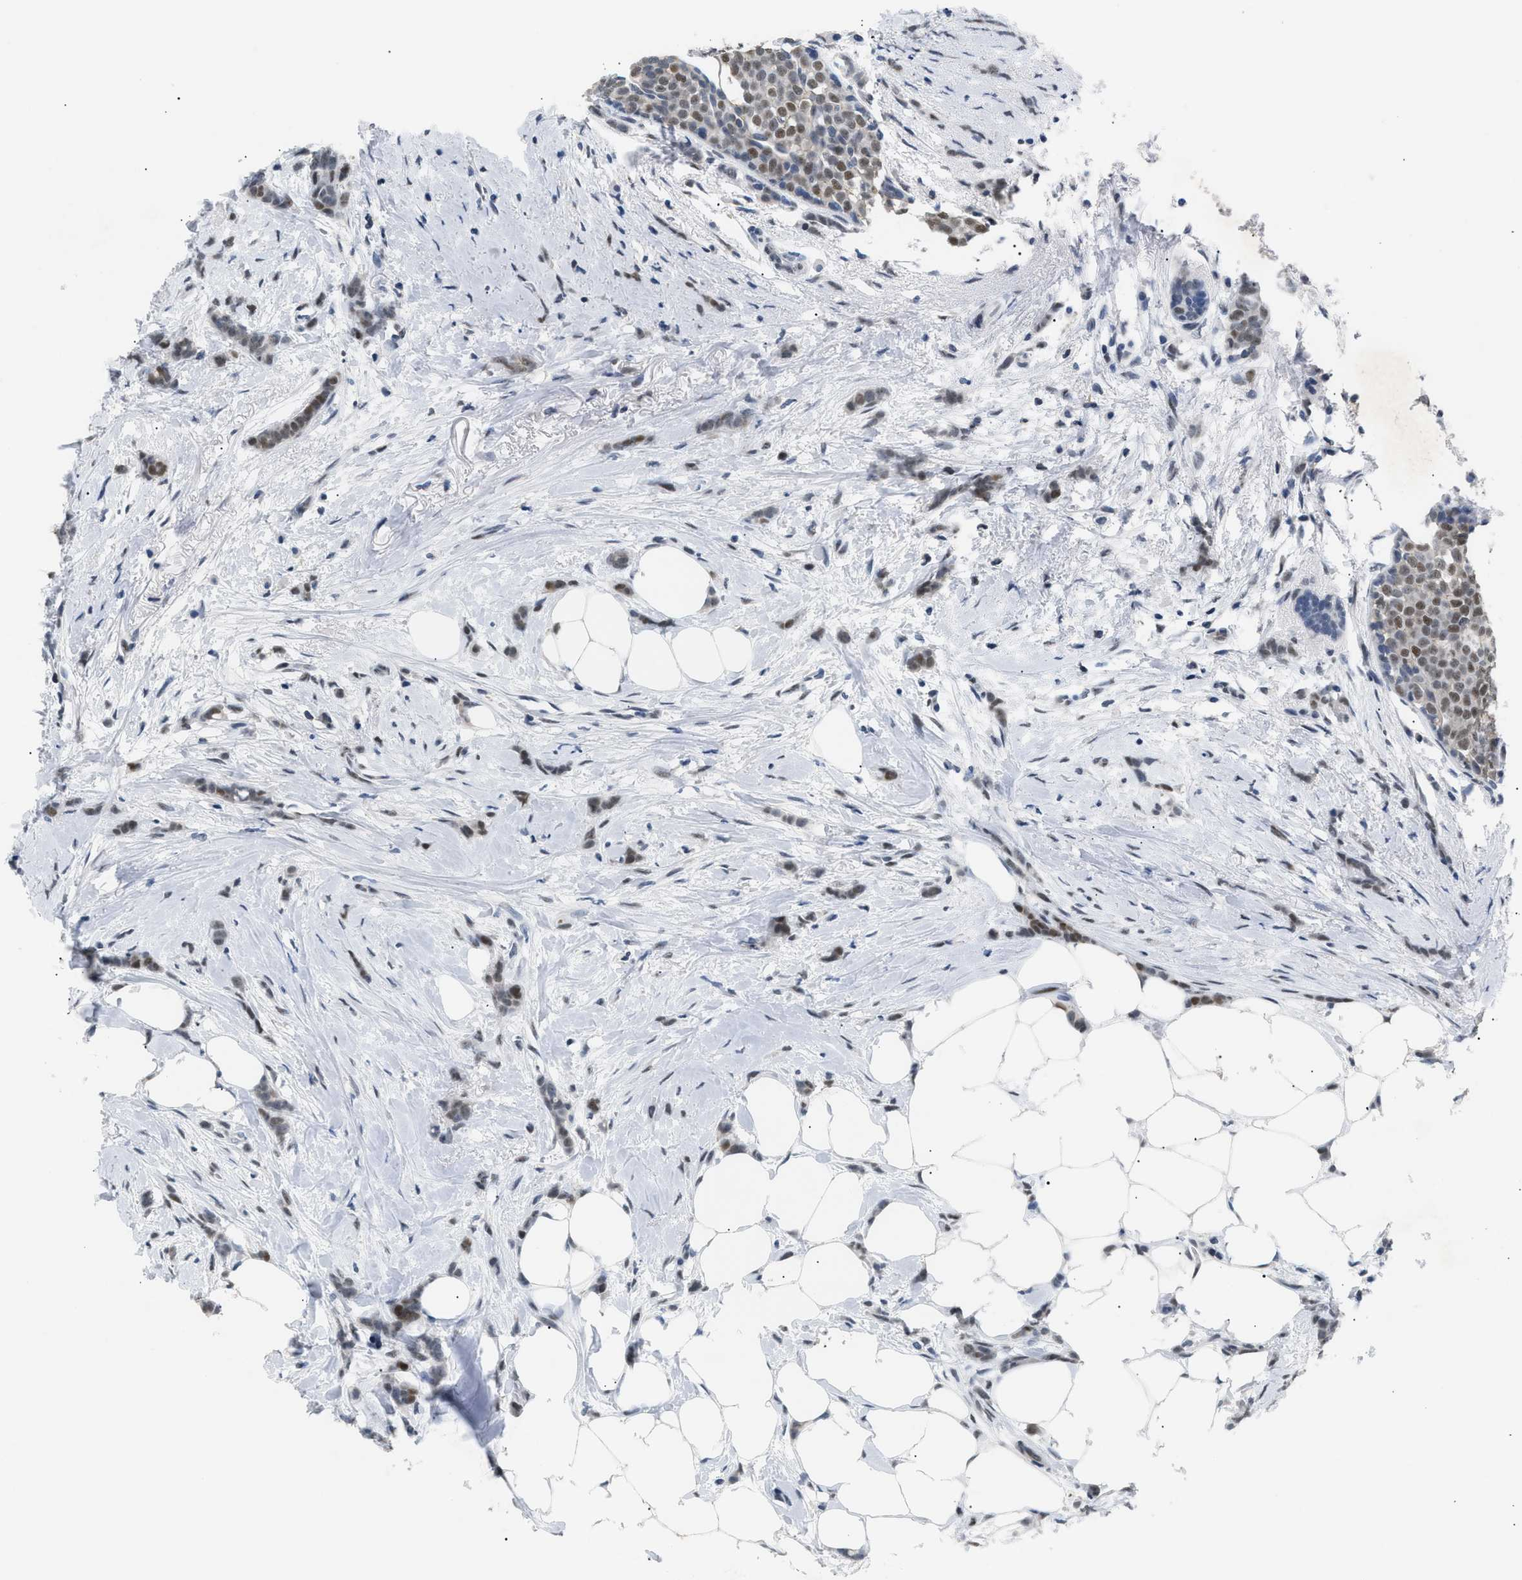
{"staining": {"intensity": "moderate", "quantity": "25%-75%", "location": "cytoplasmic/membranous,nuclear"}, "tissue": "breast cancer", "cell_type": "Tumor cells", "image_type": "cancer", "snomed": [{"axis": "morphology", "description": "Lobular carcinoma, in situ"}, {"axis": "morphology", "description": "Lobular carcinoma"}, {"axis": "topography", "description": "Breast"}], "caption": "A photomicrograph showing moderate cytoplasmic/membranous and nuclear expression in approximately 25%-75% of tumor cells in lobular carcinoma in situ (breast), as visualized by brown immunohistochemical staining.", "gene": "KCNC3", "patient": {"sex": "female", "age": 41}}